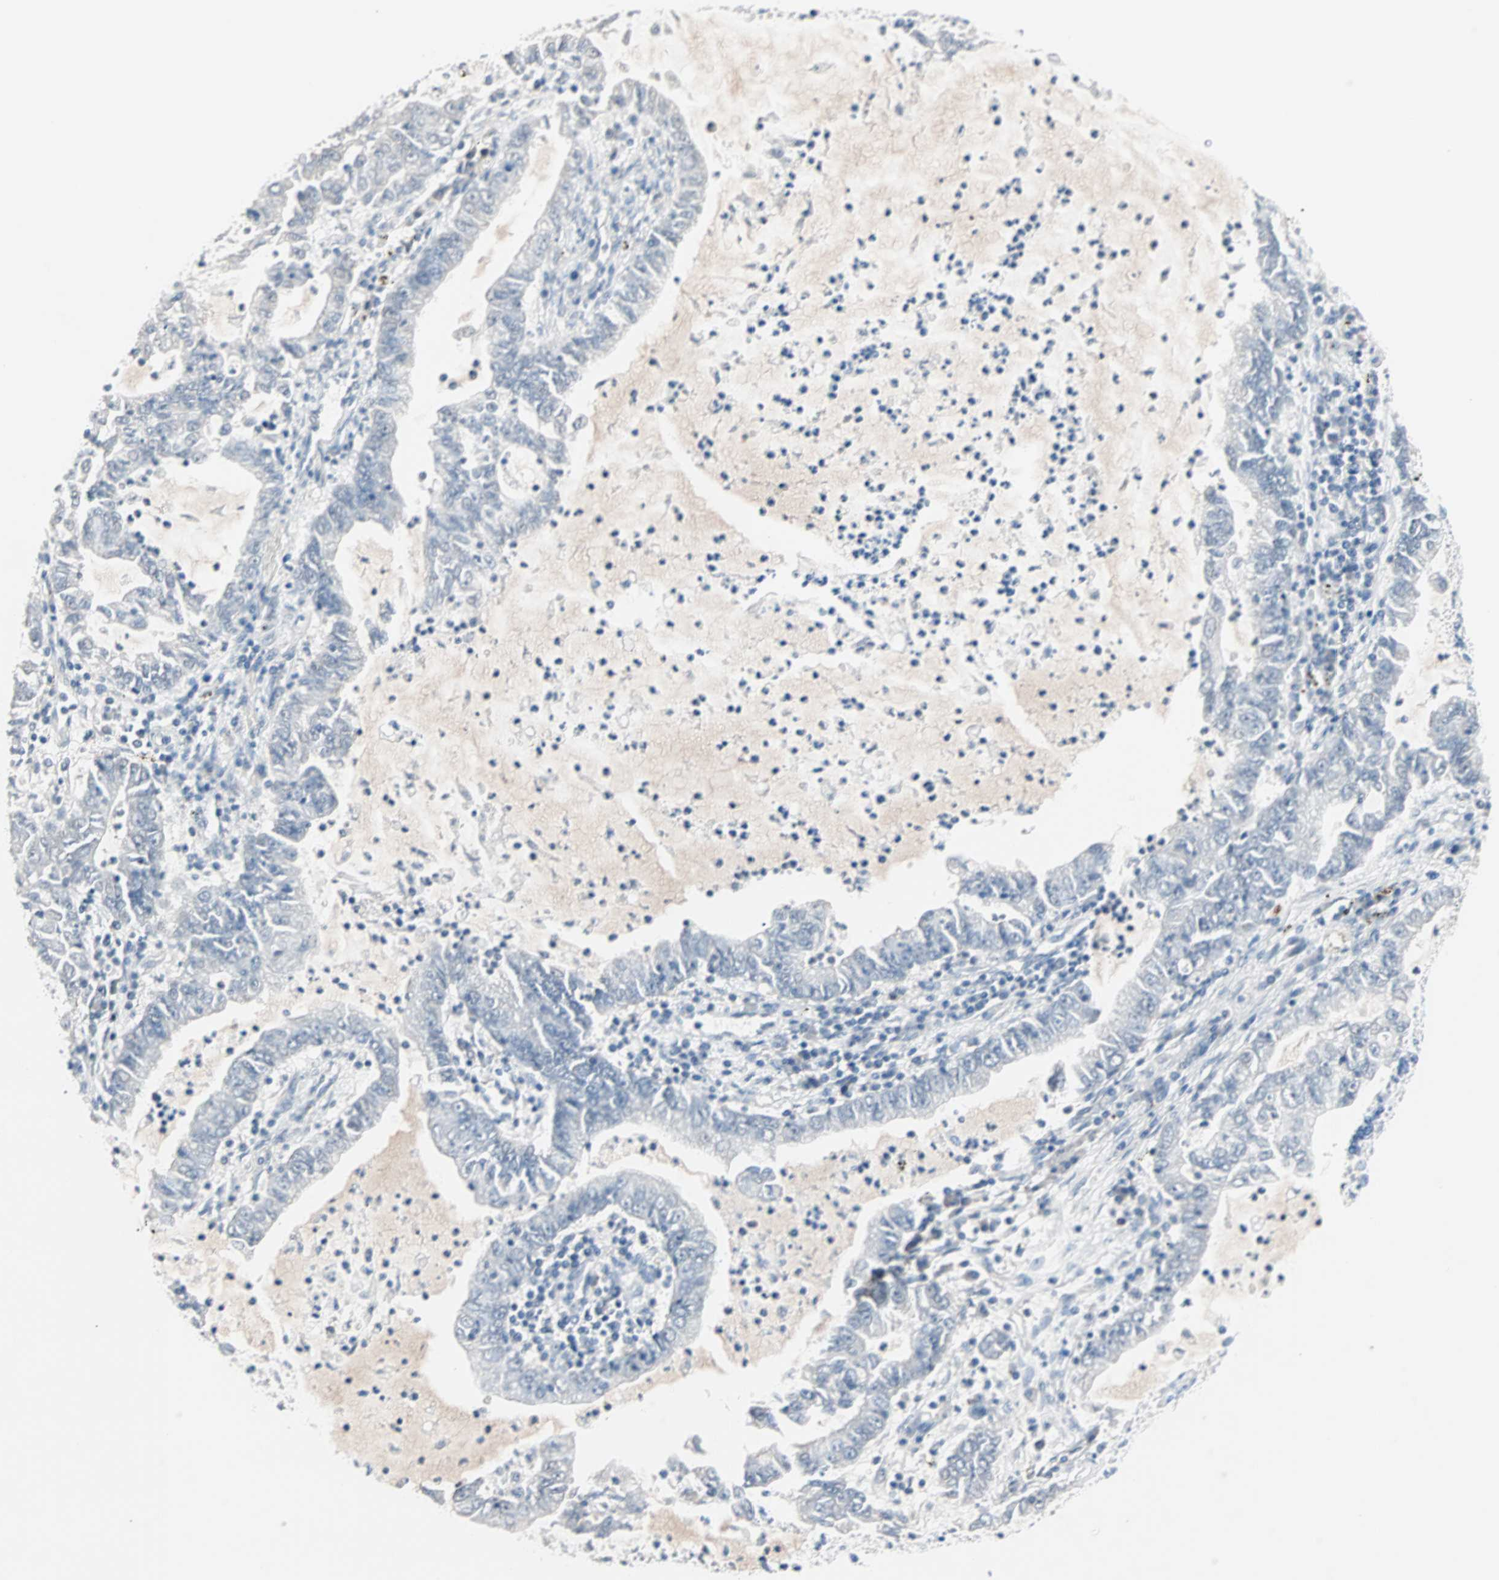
{"staining": {"intensity": "negative", "quantity": "none", "location": "none"}, "tissue": "lung cancer", "cell_type": "Tumor cells", "image_type": "cancer", "snomed": [{"axis": "morphology", "description": "Adenocarcinoma, NOS"}, {"axis": "topography", "description": "Lung"}], "caption": "Lung adenocarcinoma stained for a protein using IHC demonstrates no staining tumor cells.", "gene": "NEFH", "patient": {"sex": "female", "age": 51}}